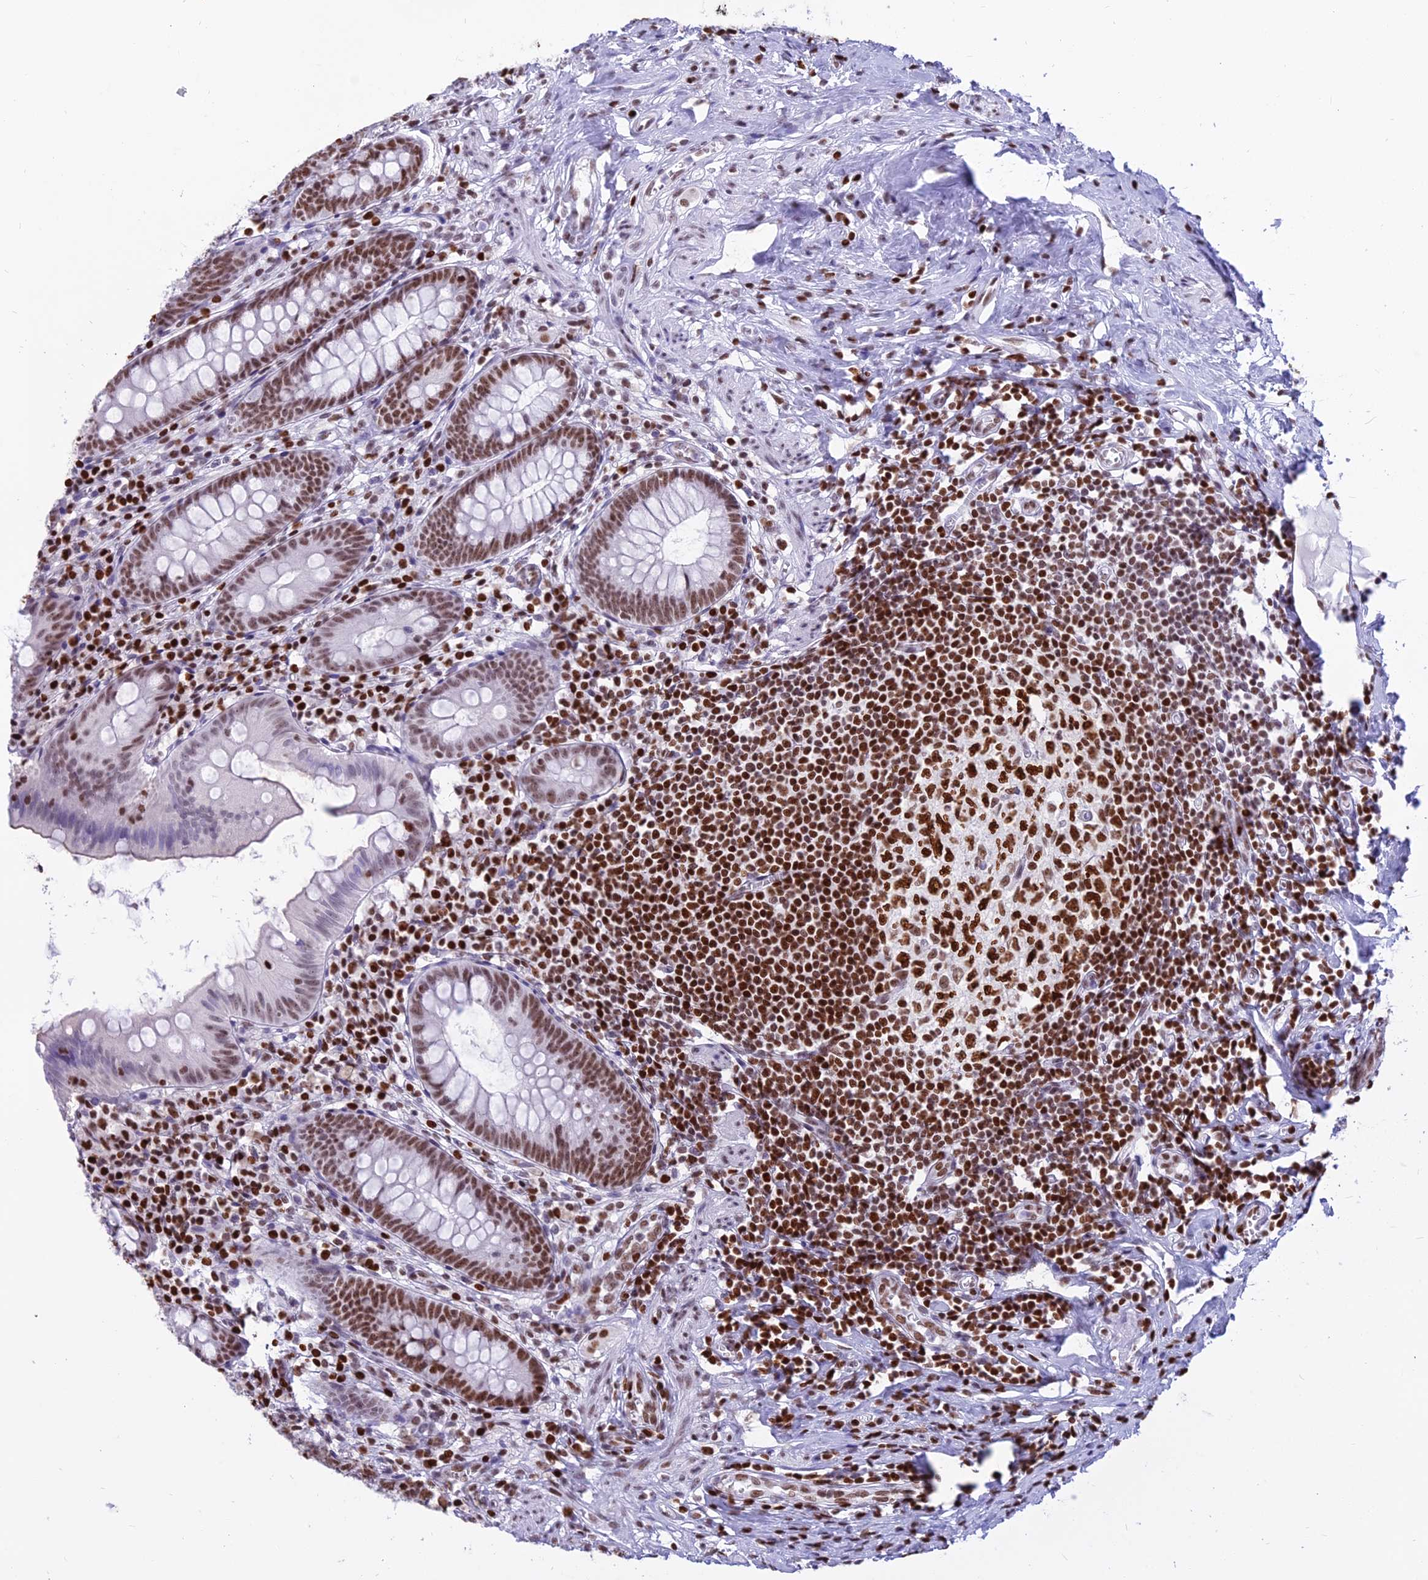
{"staining": {"intensity": "moderate", "quantity": ">75%", "location": "nuclear"}, "tissue": "appendix", "cell_type": "Glandular cells", "image_type": "normal", "snomed": [{"axis": "morphology", "description": "Normal tissue, NOS"}, {"axis": "topography", "description": "Appendix"}], "caption": "Protein expression analysis of benign human appendix reveals moderate nuclear expression in about >75% of glandular cells.", "gene": "PARP1", "patient": {"sex": "female", "age": 51}}